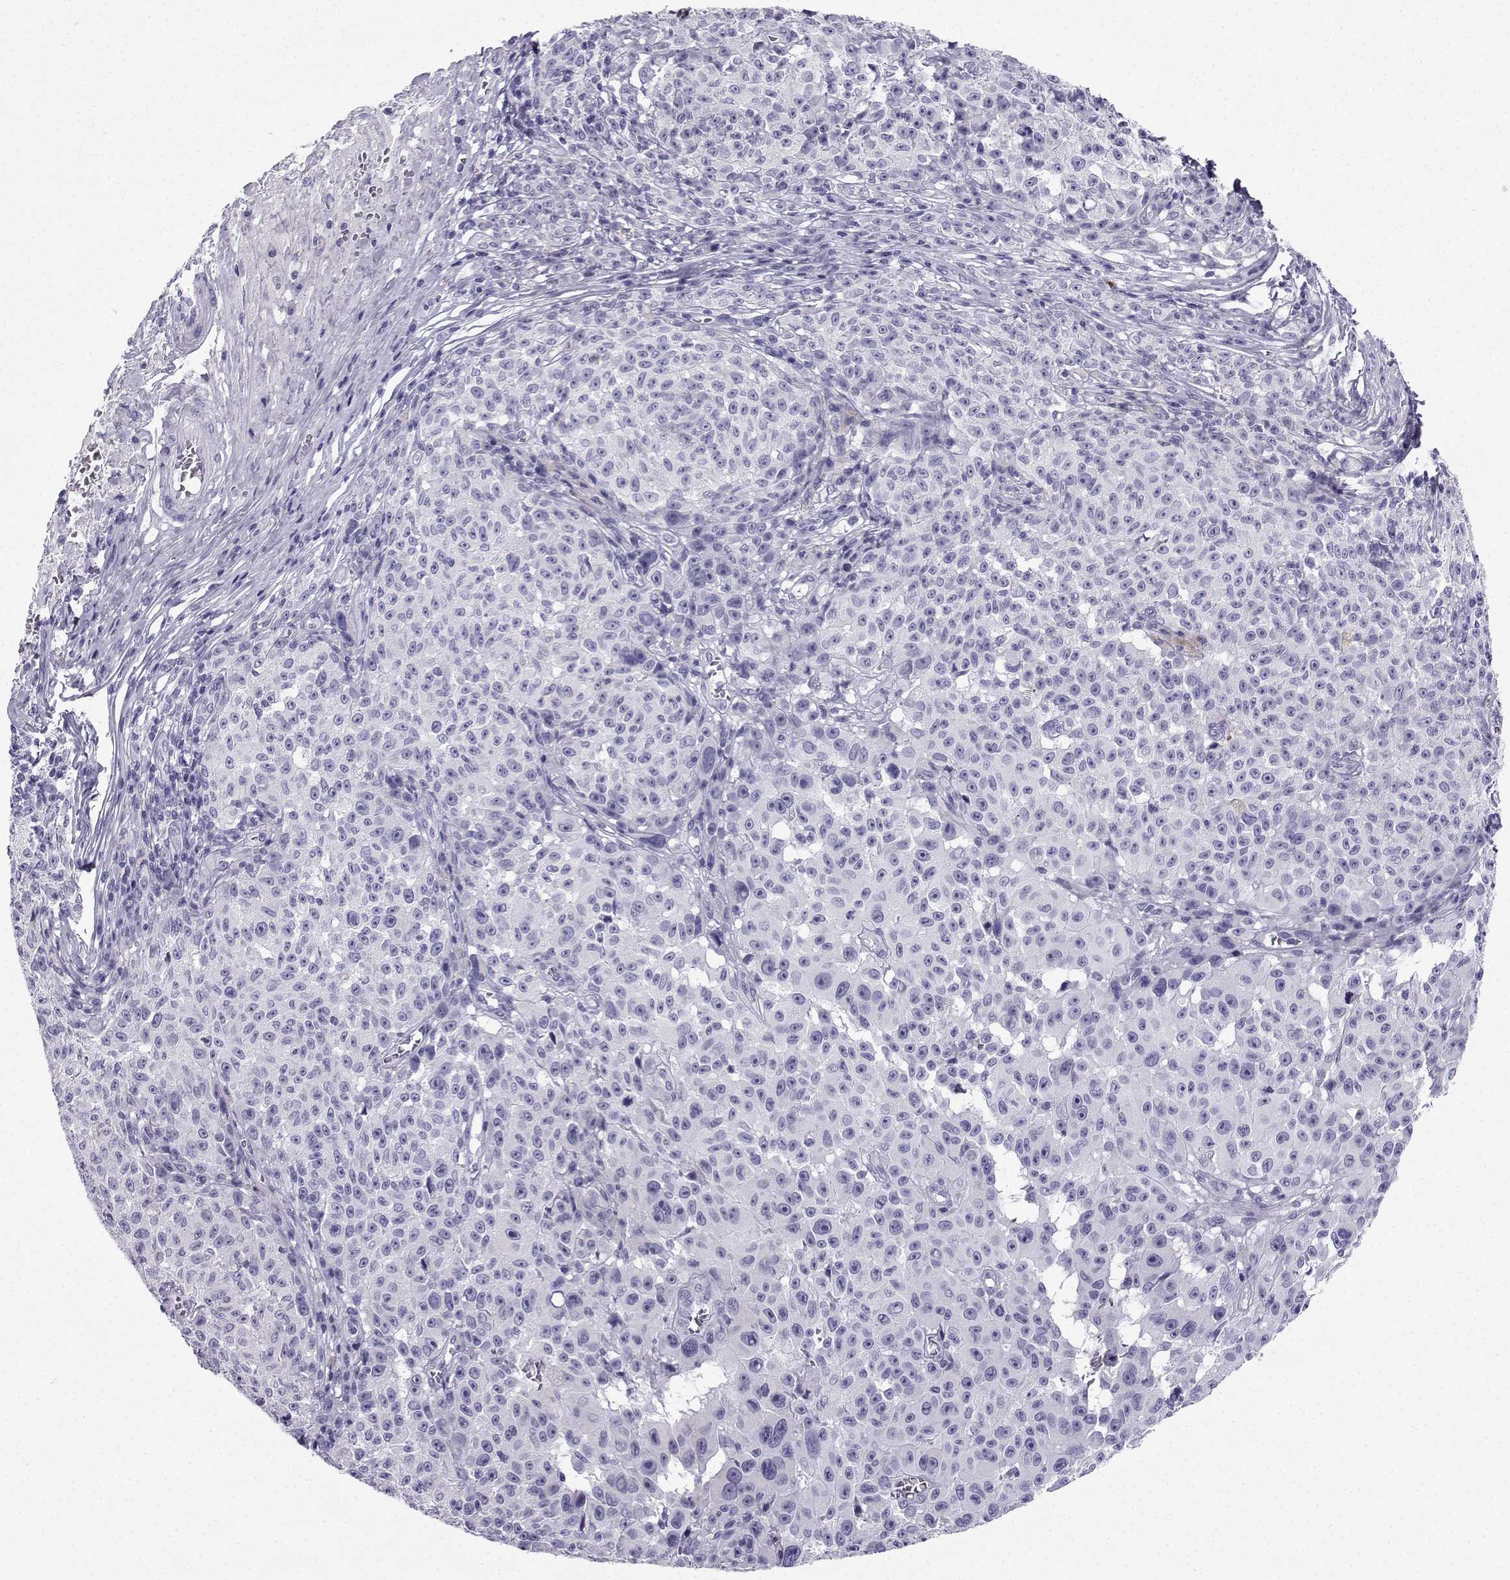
{"staining": {"intensity": "negative", "quantity": "none", "location": "none"}, "tissue": "melanoma", "cell_type": "Tumor cells", "image_type": "cancer", "snomed": [{"axis": "morphology", "description": "Malignant melanoma, NOS"}, {"axis": "topography", "description": "Skin"}], "caption": "Malignant melanoma was stained to show a protein in brown. There is no significant expression in tumor cells.", "gene": "SLC18A2", "patient": {"sex": "female", "age": 82}}